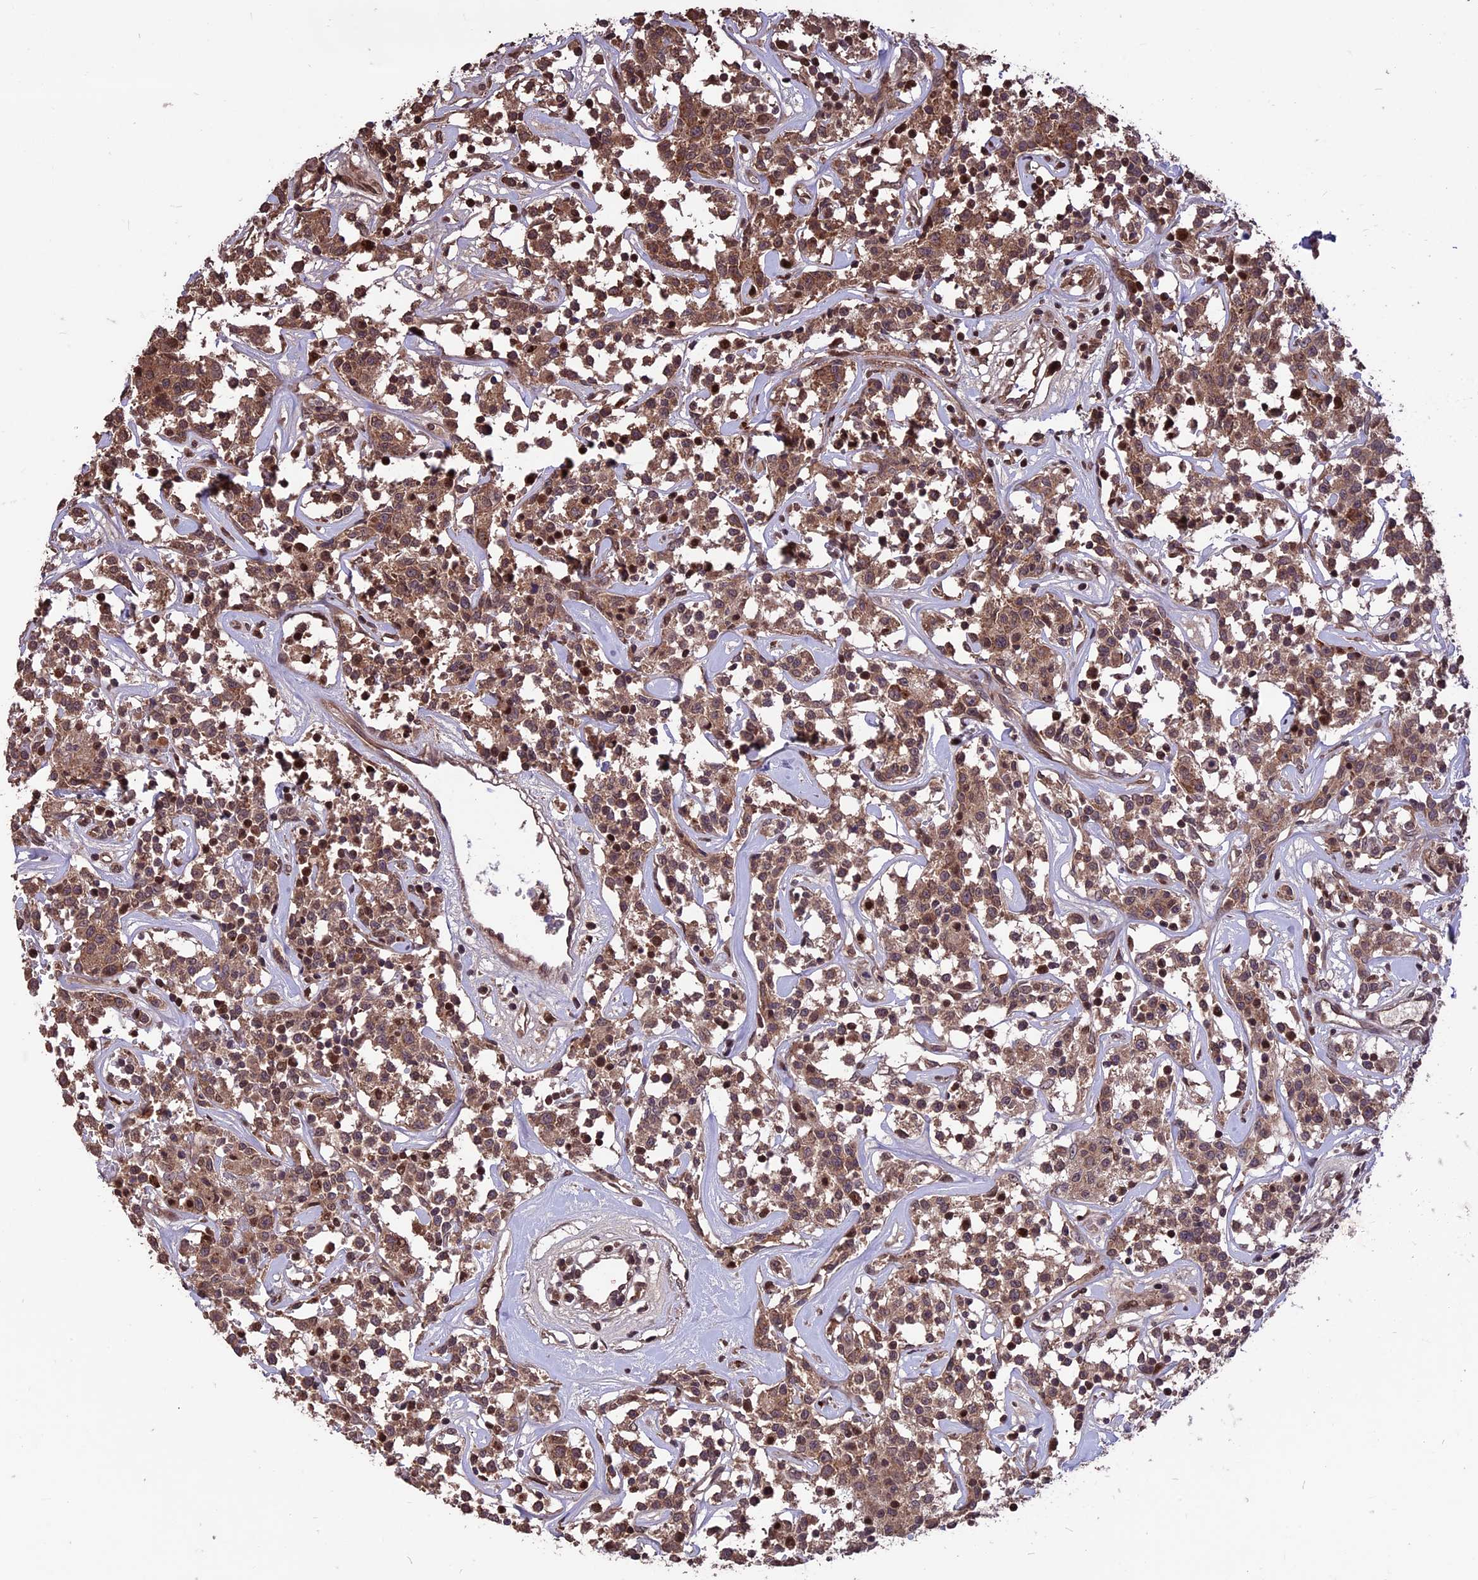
{"staining": {"intensity": "moderate", "quantity": ">75%", "location": "cytoplasmic/membranous,nuclear"}, "tissue": "lymphoma", "cell_type": "Tumor cells", "image_type": "cancer", "snomed": [{"axis": "morphology", "description": "Malignant lymphoma, non-Hodgkin's type, Low grade"}, {"axis": "topography", "description": "Small intestine"}], "caption": "Immunohistochemical staining of low-grade malignant lymphoma, non-Hodgkin's type exhibits moderate cytoplasmic/membranous and nuclear protein positivity in approximately >75% of tumor cells.", "gene": "ZNF598", "patient": {"sex": "female", "age": 59}}